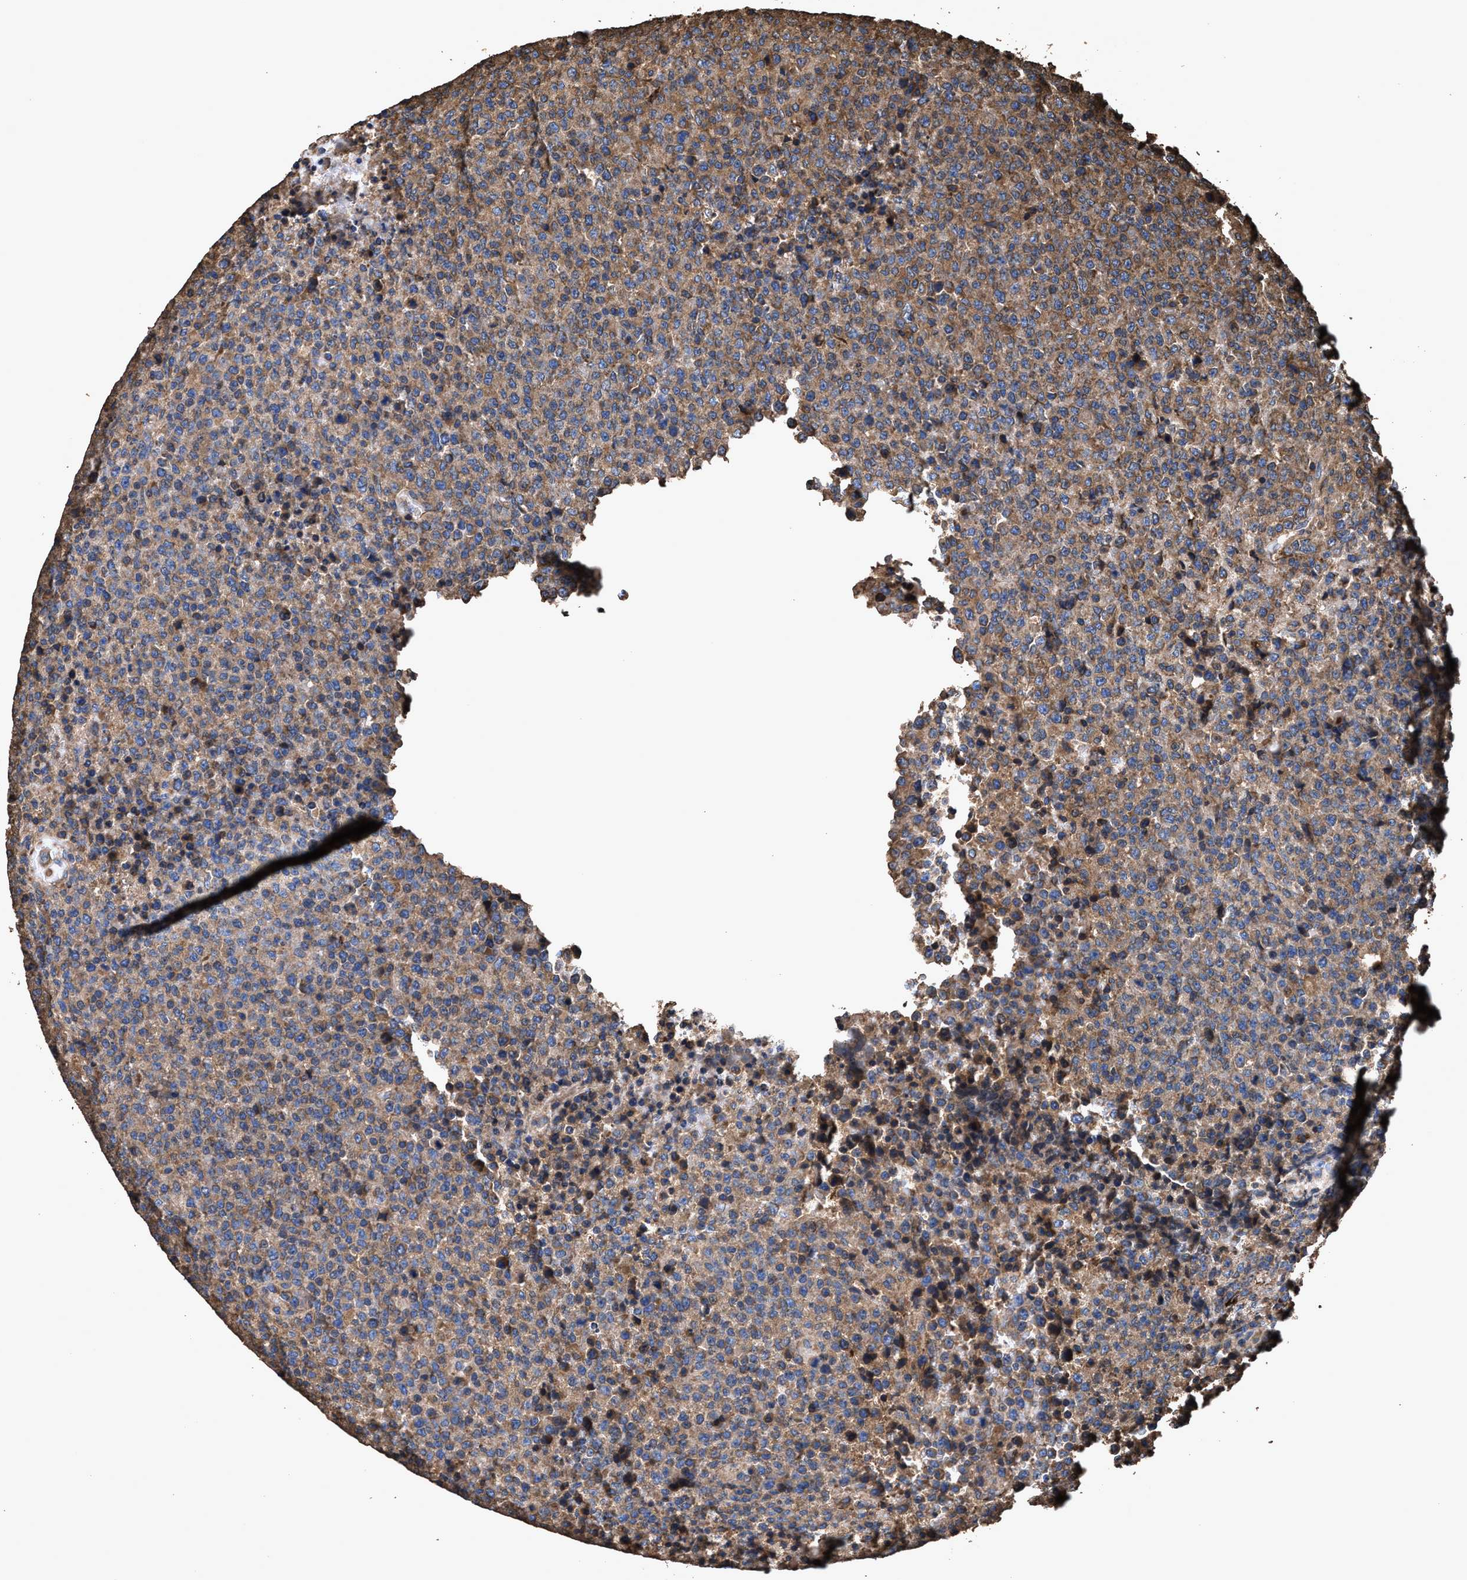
{"staining": {"intensity": "moderate", "quantity": ">75%", "location": "cytoplasmic/membranous"}, "tissue": "lymphoma", "cell_type": "Tumor cells", "image_type": "cancer", "snomed": [{"axis": "morphology", "description": "Malignant lymphoma, non-Hodgkin's type, High grade"}, {"axis": "topography", "description": "Lymph node"}], "caption": "This is an image of immunohistochemistry staining of high-grade malignant lymphoma, non-Hodgkin's type, which shows moderate expression in the cytoplasmic/membranous of tumor cells.", "gene": "ZMYND19", "patient": {"sex": "male", "age": 13}}